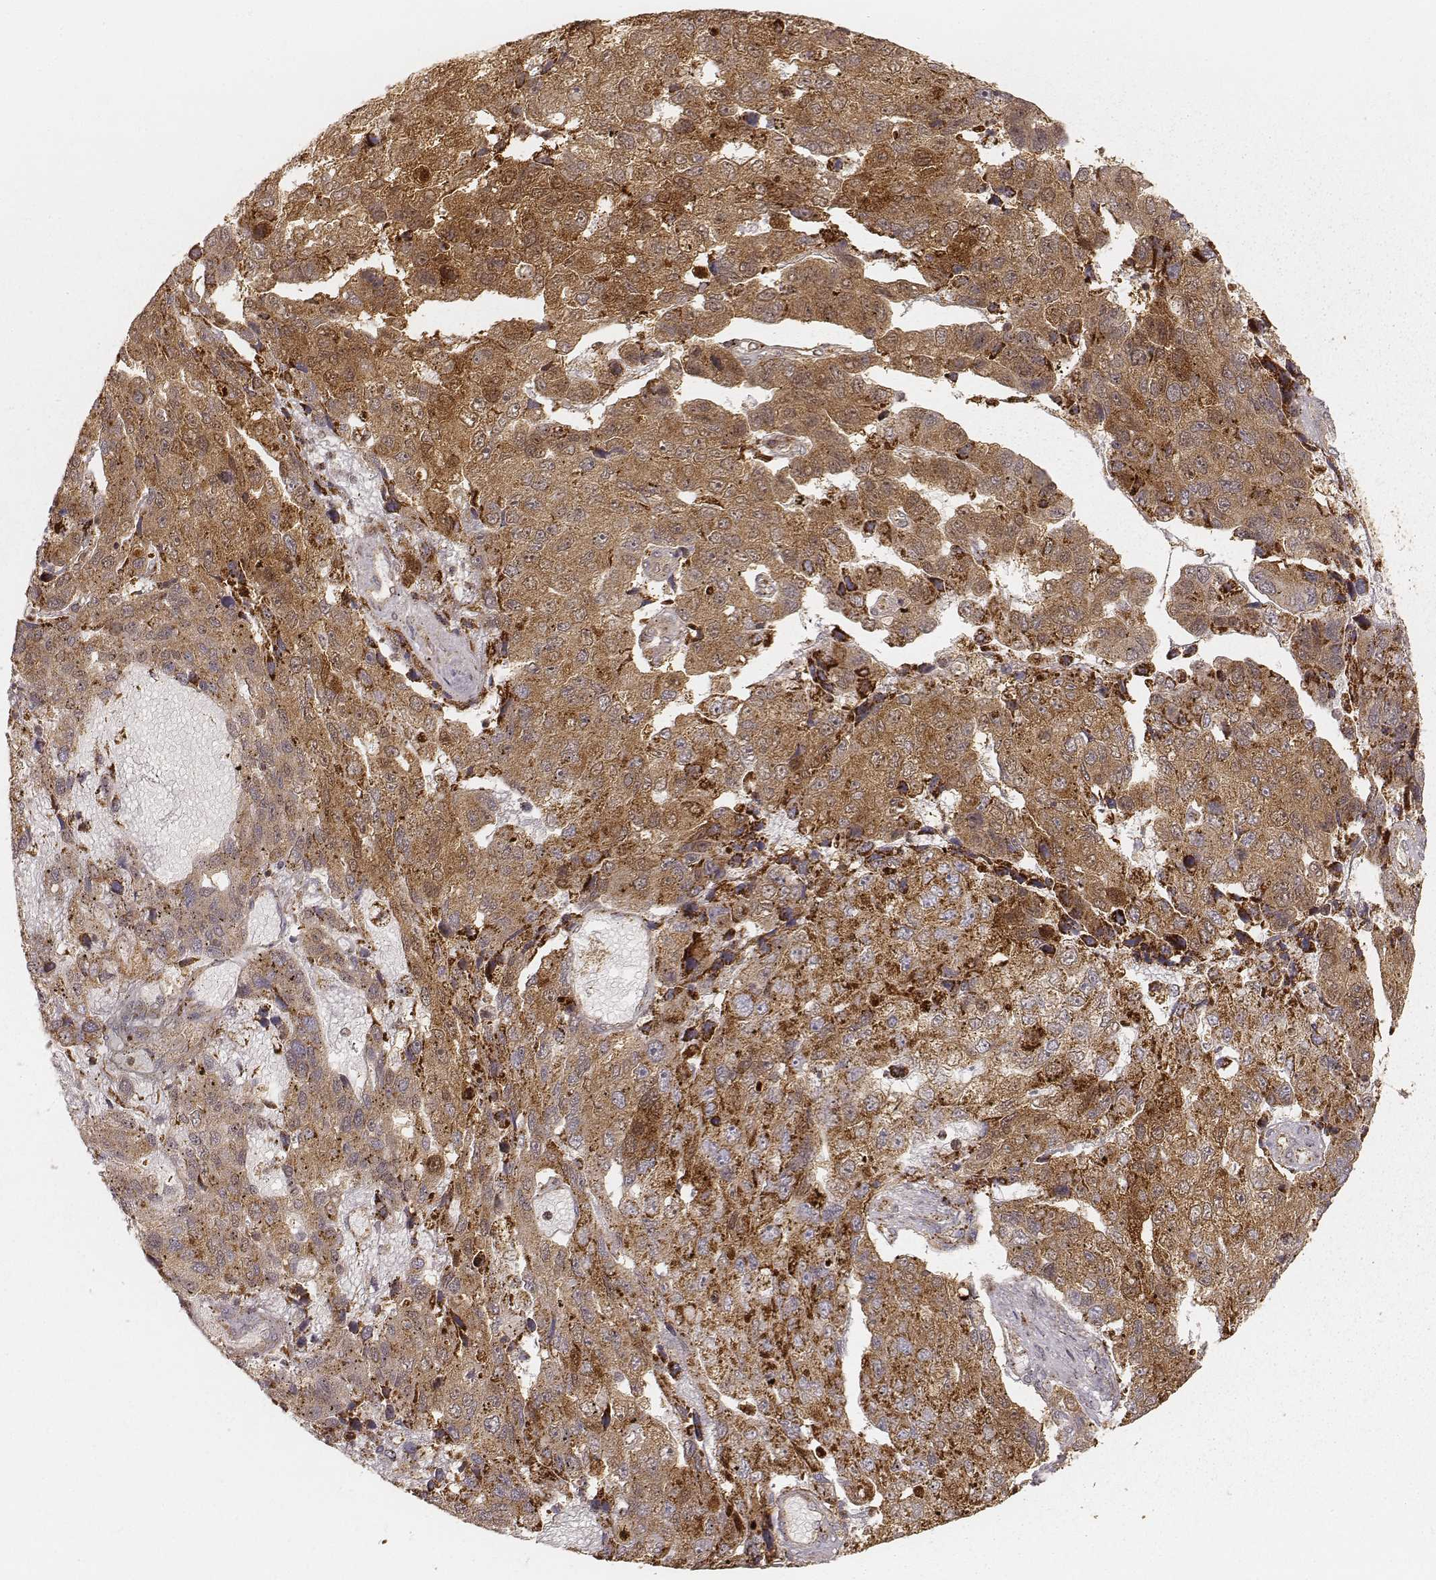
{"staining": {"intensity": "strong", "quantity": ">75%", "location": "cytoplasmic/membranous"}, "tissue": "pancreatic cancer", "cell_type": "Tumor cells", "image_type": "cancer", "snomed": [{"axis": "morphology", "description": "Adenocarcinoma, NOS"}, {"axis": "topography", "description": "Pancreas"}], "caption": "An IHC histopathology image of neoplastic tissue is shown. Protein staining in brown shows strong cytoplasmic/membranous positivity in pancreatic cancer (adenocarcinoma) within tumor cells.", "gene": "CS", "patient": {"sex": "female", "age": 61}}